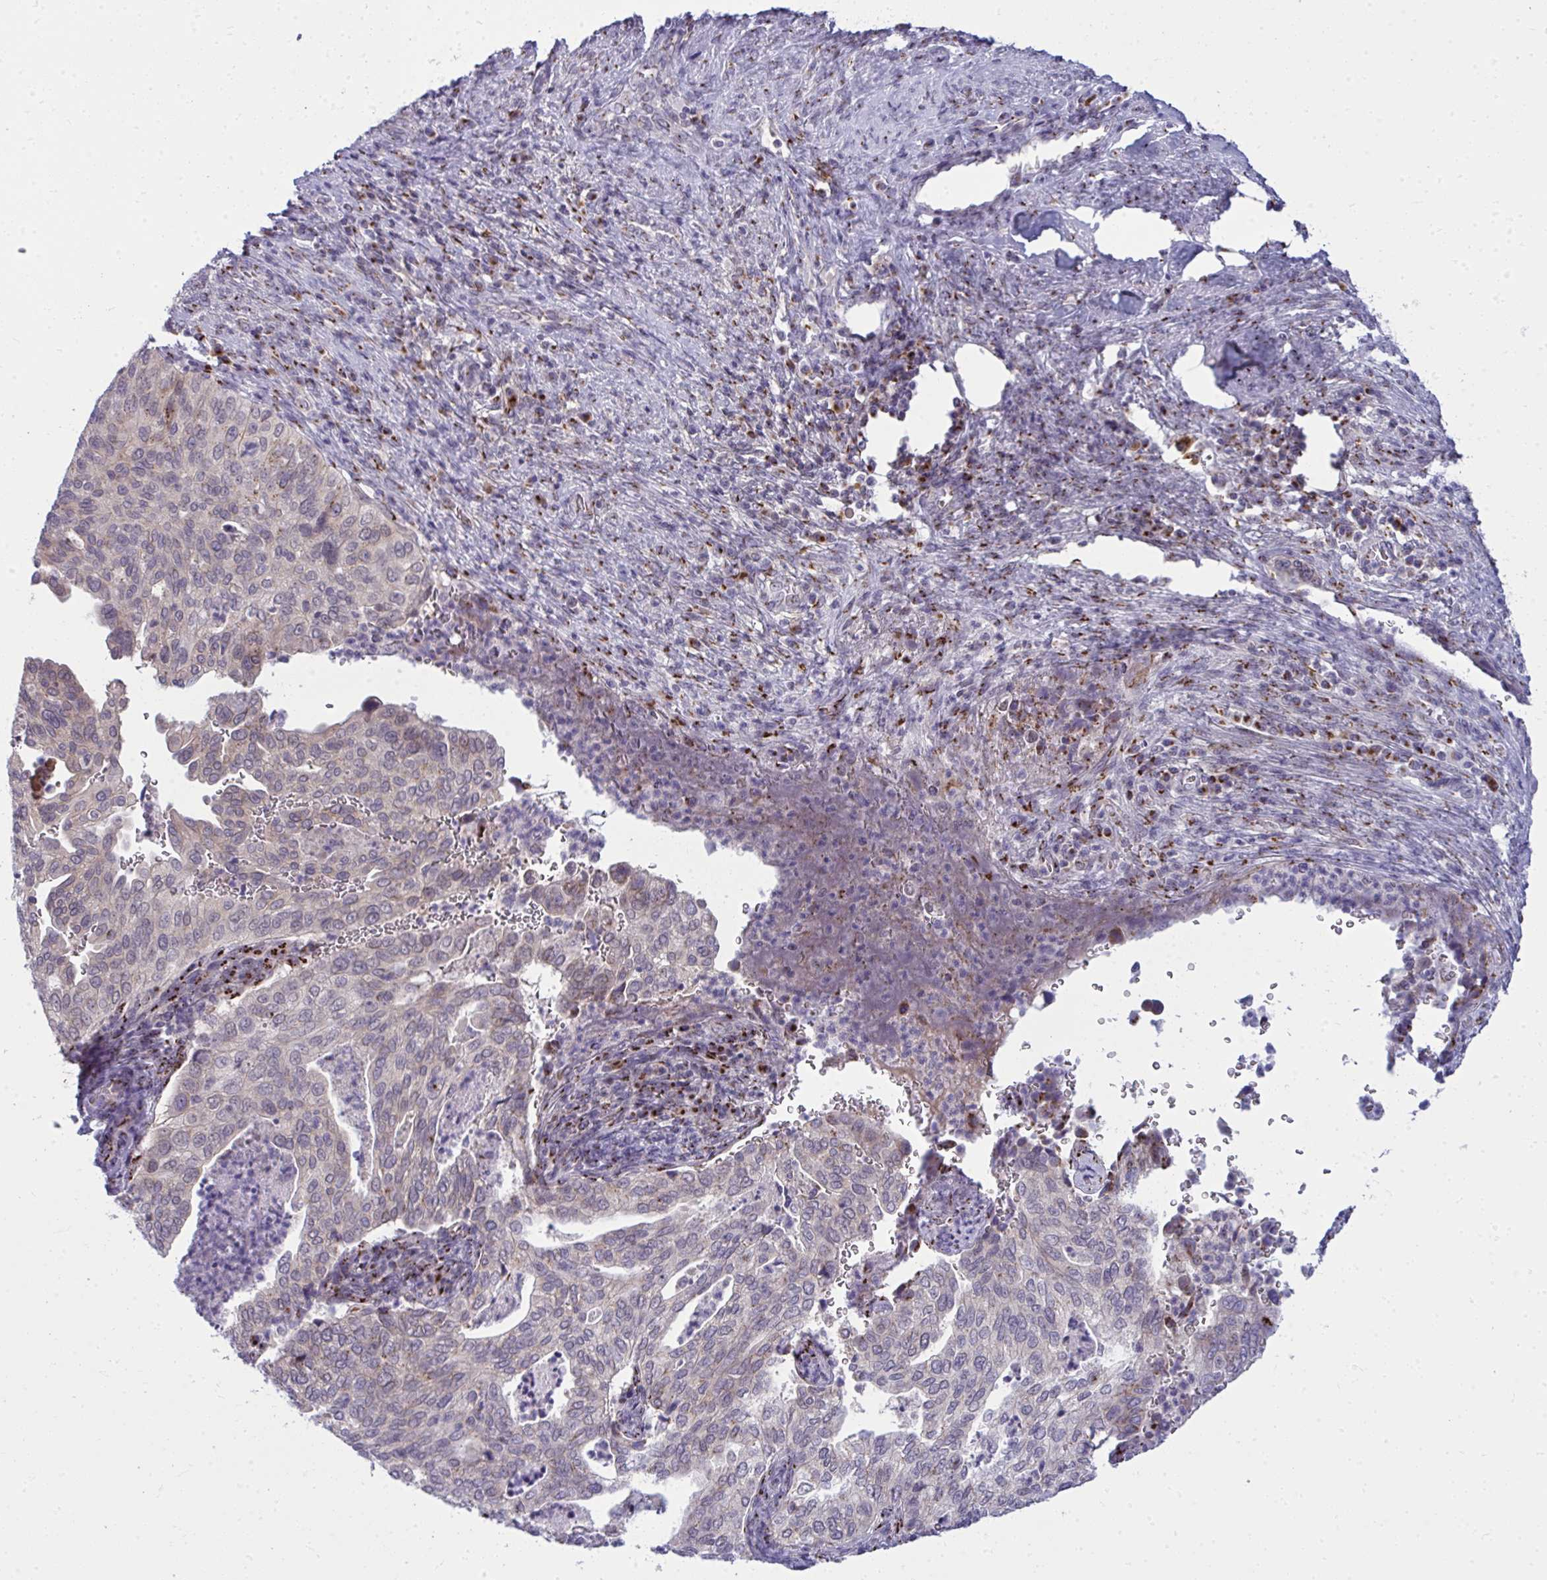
{"staining": {"intensity": "weak", "quantity": "<25%", "location": "cytoplasmic/membranous"}, "tissue": "cervical cancer", "cell_type": "Tumor cells", "image_type": "cancer", "snomed": [{"axis": "morphology", "description": "Squamous cell carcinoma, NOS"}, {"axis": "topography", "description": "Cervix"}], "caption": "High magnification brightfield microscopy of cervical cancer stained with DAB (brown) and counterstained with hematoxylin (blue): tumor cells show no significant positivity.", "gene": "DTX4", "patient": {"sex": "female", "age": 38}}